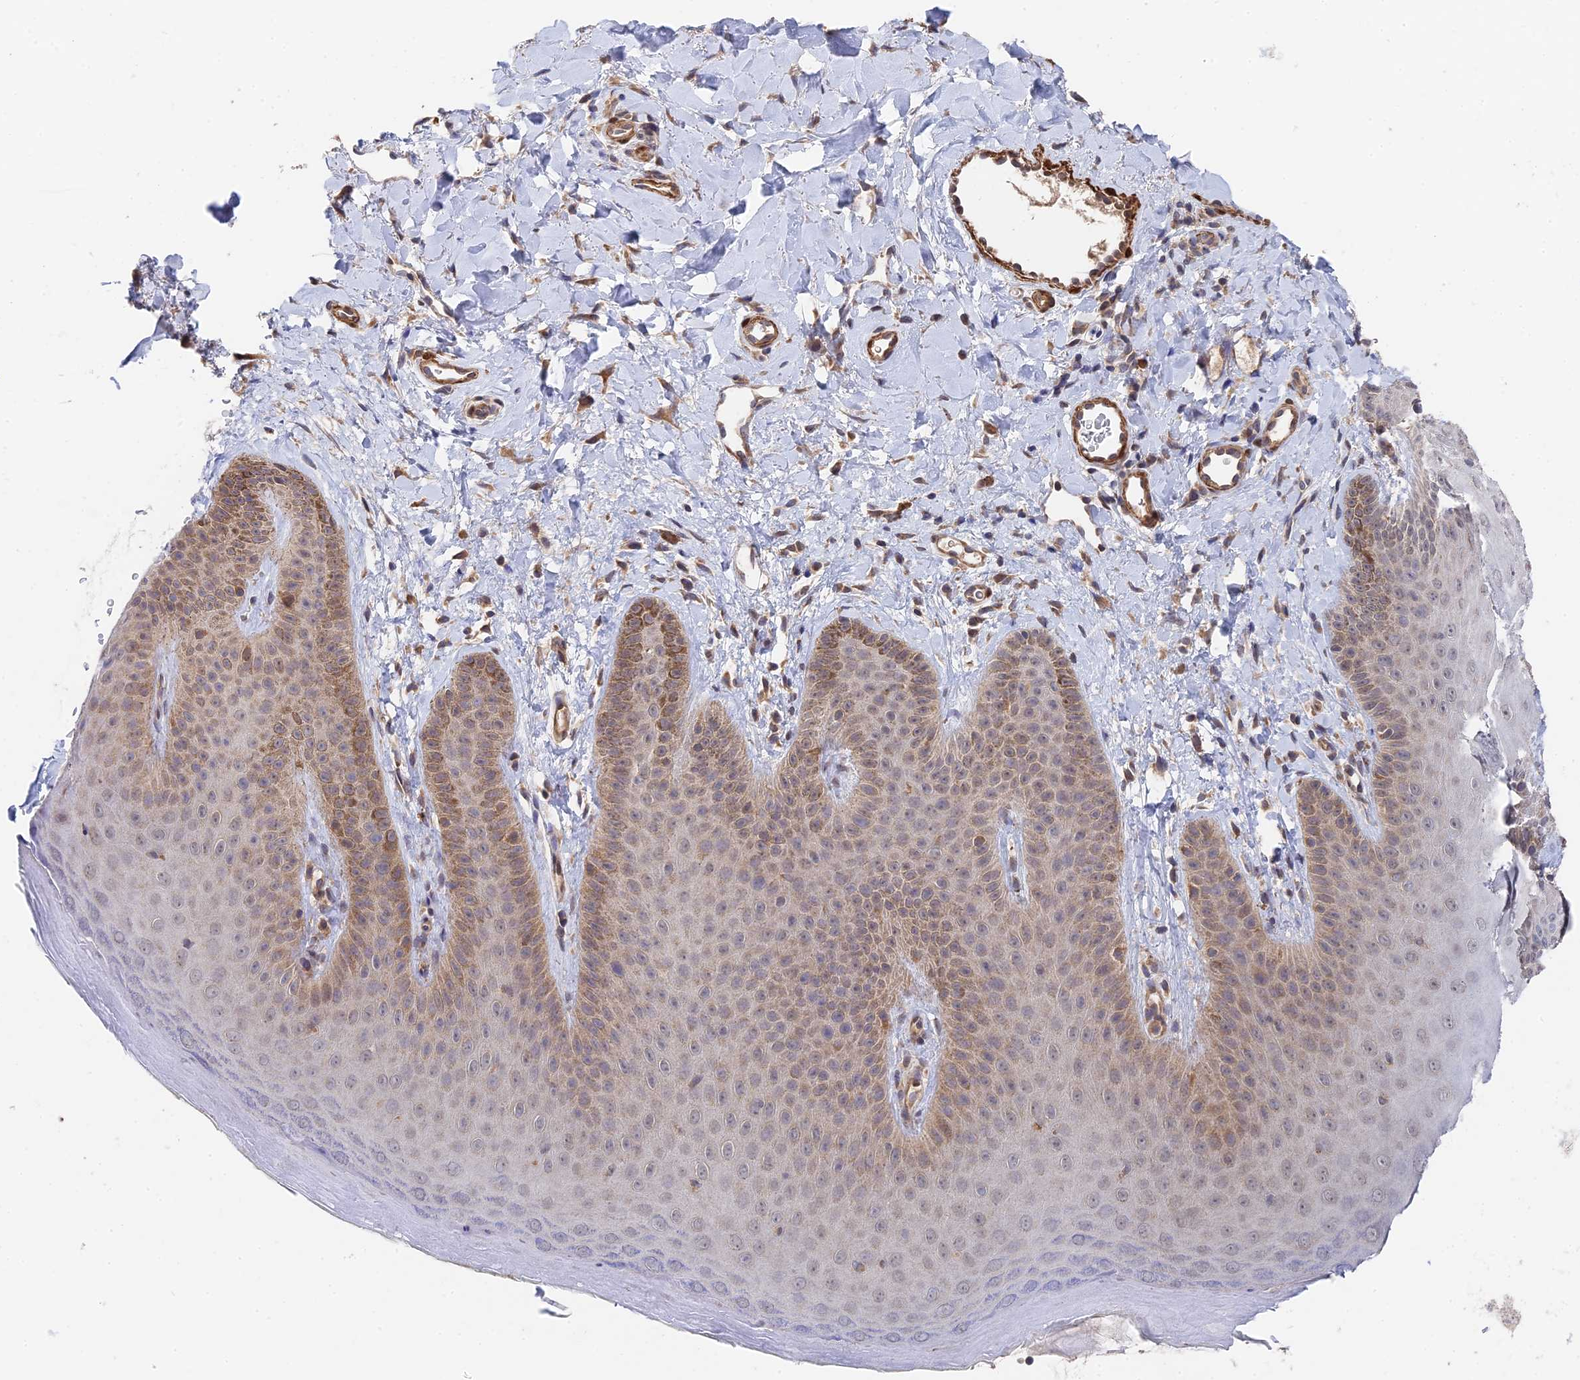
{"staining": {"intensity": "weak", "quantity": "25%-75%", "location": "cytoplasmic/membranous"}, "tissue": "skin", "cell_type": "Epidermal cells", "image_type": "normal", "snomed": [{"axis": "morphology", "description": "Normal tissue, NOS"}, {"axis": "morphology", "description": "Neoplasm, malignant, NOS"}, {"axis": "topography", "description": "Anal"}], "caption": "An IHC photomicrograph of normal tissue is shown. Protein staining in brown shows weak cytoplasmic/membranous positivity in skin within epidermal cells.", "gene": "ZNF320", "patient": {"sex": "male", "age": 47}}